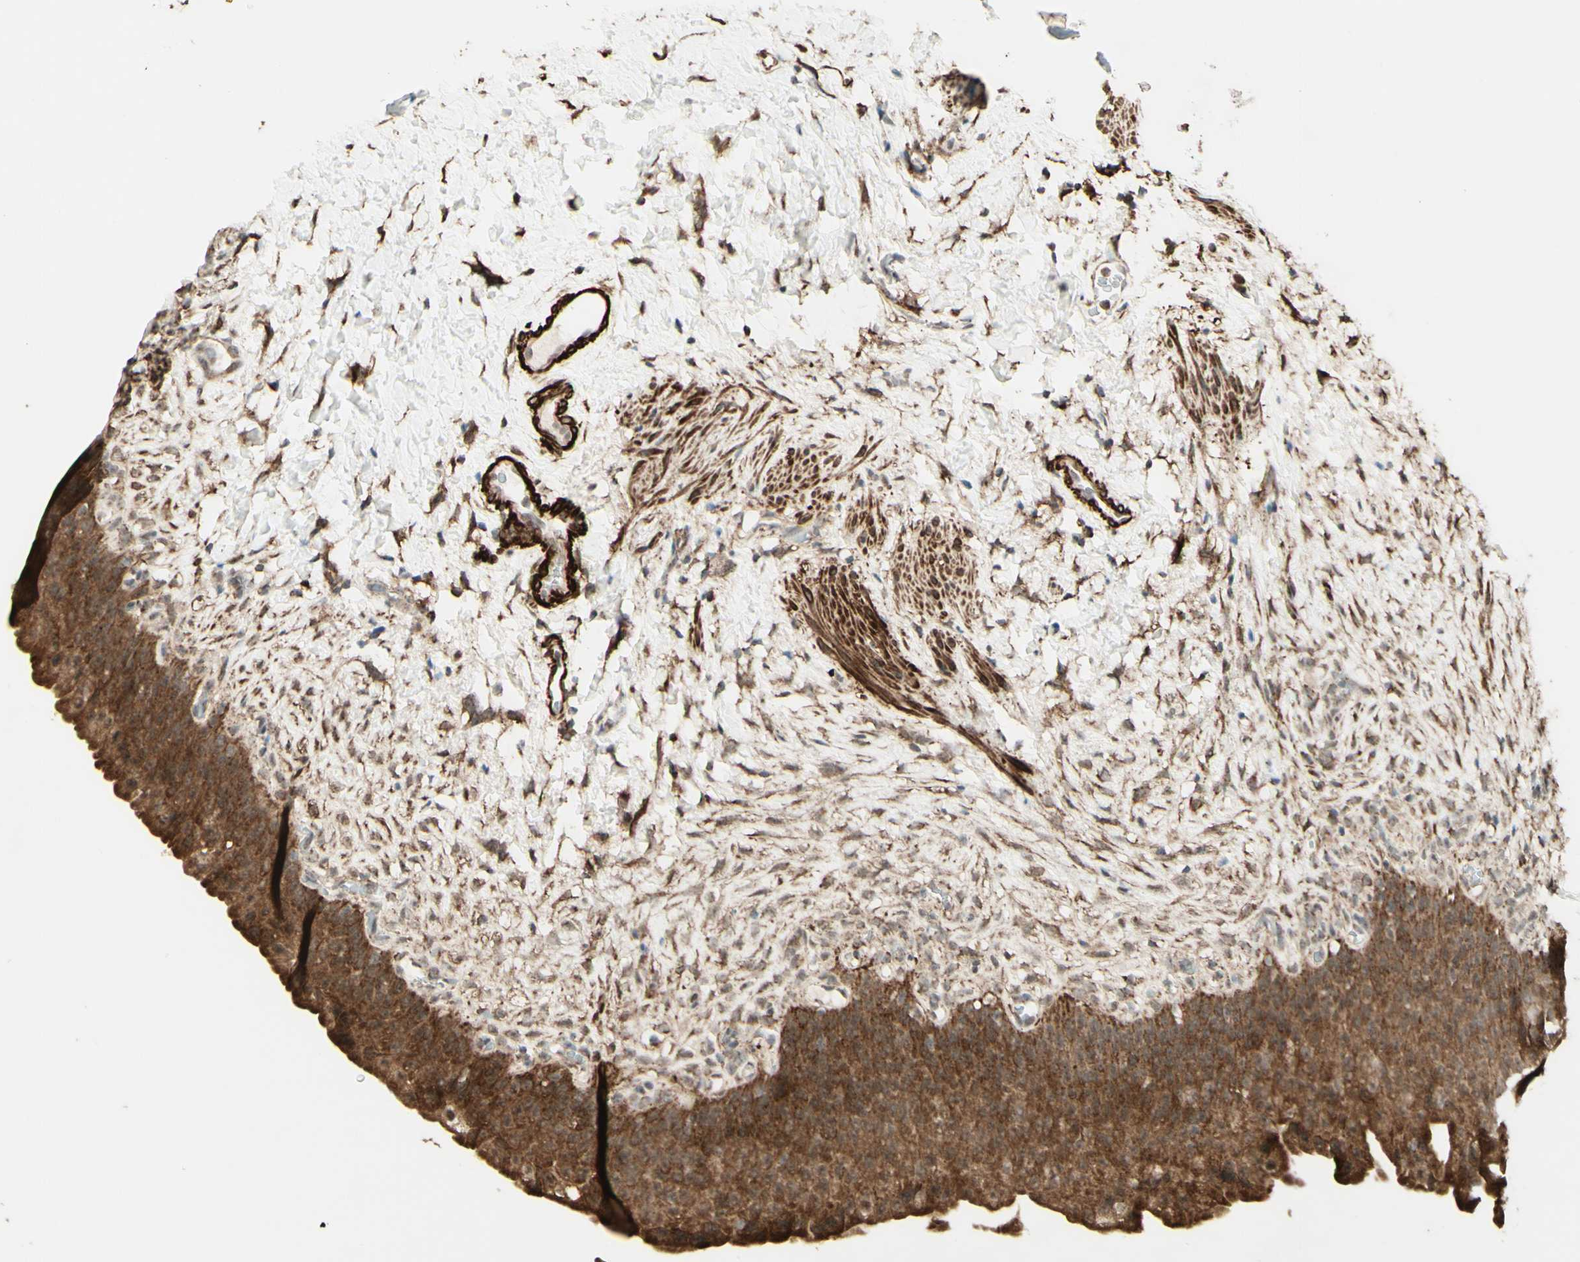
{"staining": {"intensity": "moderate", "quantity": ">75%", "location": "cytoplasmic/membranous"}, "tissue": "urinary bladder", "cell_type": "Urothelial cells", "image_type": "normal", "snomed": [{"axis": "morphology", "description": "Normal tissue, NOS"}, {"axis": "topography", "description": "Urinary bladder"}], "caption": "Protein expression analysis of normal human urinary bladder reveals moderate cytoplasmic/membranous expression in about >75% of urothelial cells.", "gene": "DHRS3", "patient": {"sex": "female", "age": 79}}